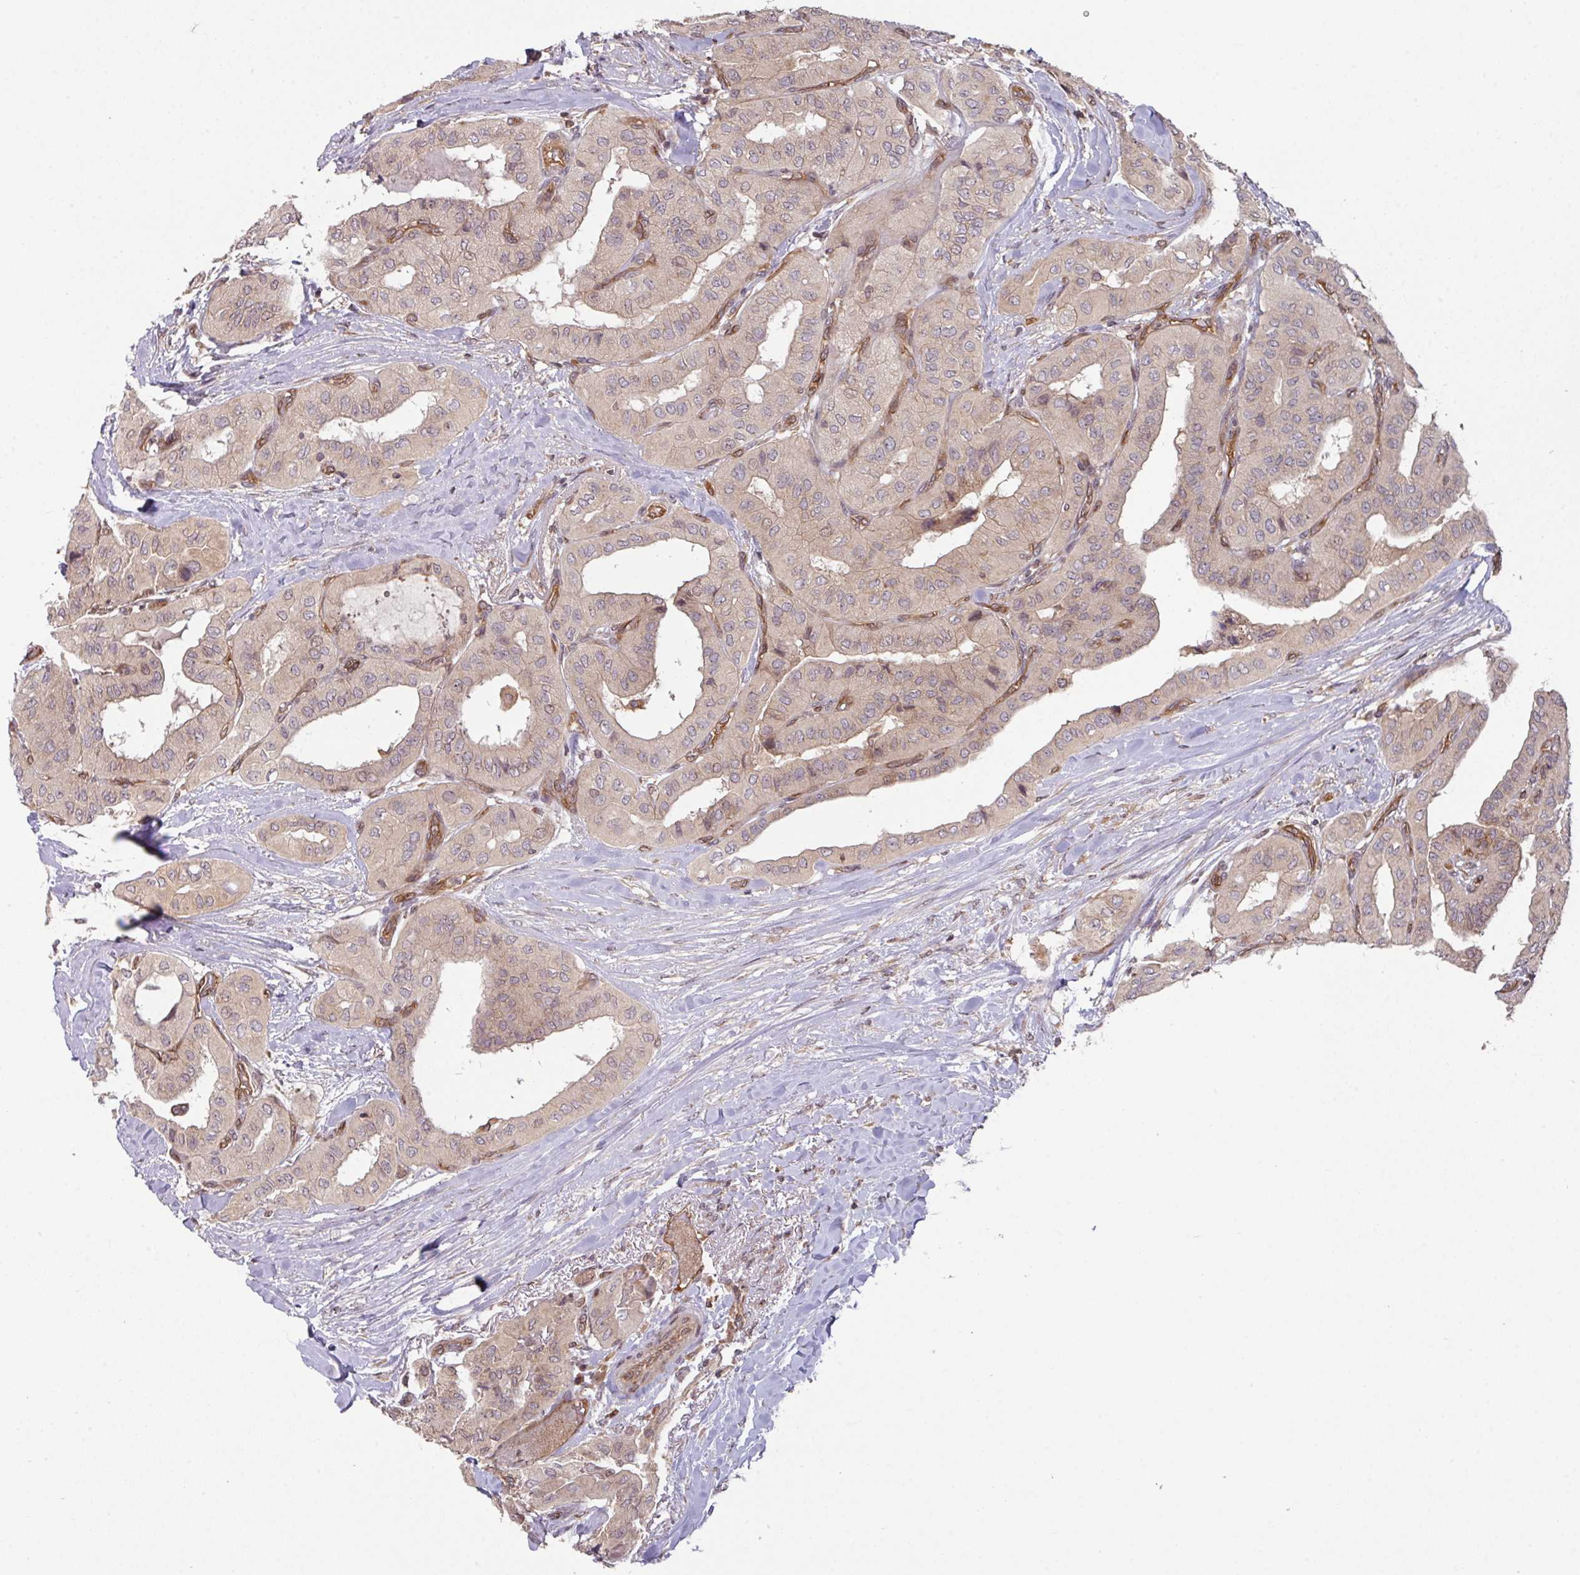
{"staining": {"intensity": "weak", "quantity": "25%-75%", "location": "cytoplasmic/membranous"}, "tissue": "thyroid cancer", "cell_type": "Tumor cells", "image_type": "cancer", "snomed": [{"axis": "morphology", "description": "Papillary adenocarcinoma, NOS"}, {"axis": "topography", "description": "Thyroid gland"}], "caption": "Protein analysis of papillary adenocarcinoma (thyroid) tissue demonstrates weak cytoplasmic/membranous staining in approximately 25%-75% of tumor cells.", "gene": "CYFIP2", "patient": {"sex": "female", "age": 59}}